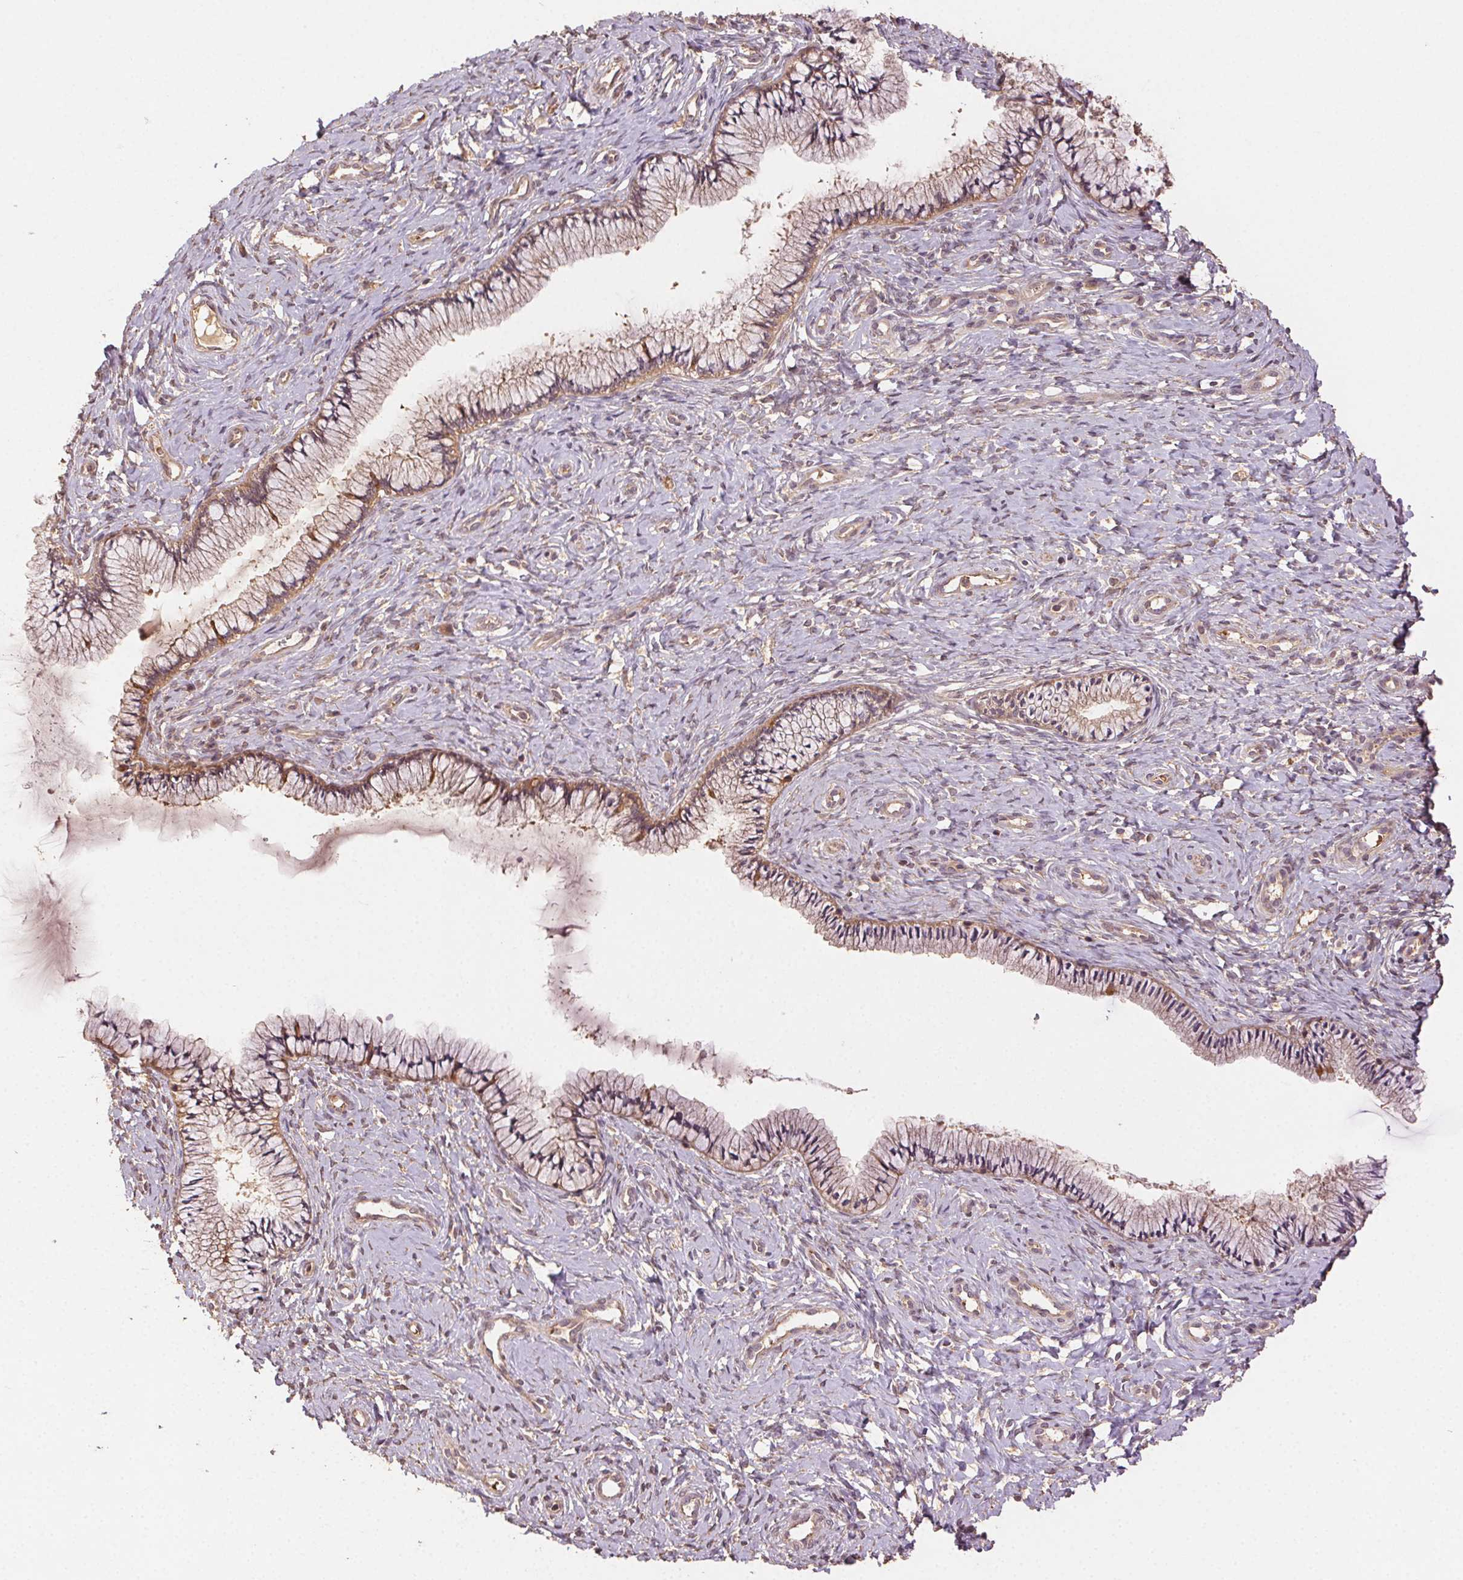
{"staining": {"intensity": "moderate", "quantity": ">75%", "location": "cytoplasmic/membranous"}, "tissue": "cervix", "cell_type": "Glandular cells", "image_type": "normal", "snomed": [{"axis": "morphology", "description": "Normal tissue, NOS"}, {"axis": "topography", "description": "Cervix"}], "caption": "Immunohistochemistry staining of unremarkable cervix, which displays medium levels of moderate cytoplasmic/membranous positivity in about >75% of glandular cells indicating moderate cytoplasmic/membranous protein staining. The staining was performed using DAB (brown) for protein detection and nuclei were counterstained in hematoxylin (blue).", "gene": "KLHL15", "patient": {"sex": "female", "age": 37}}